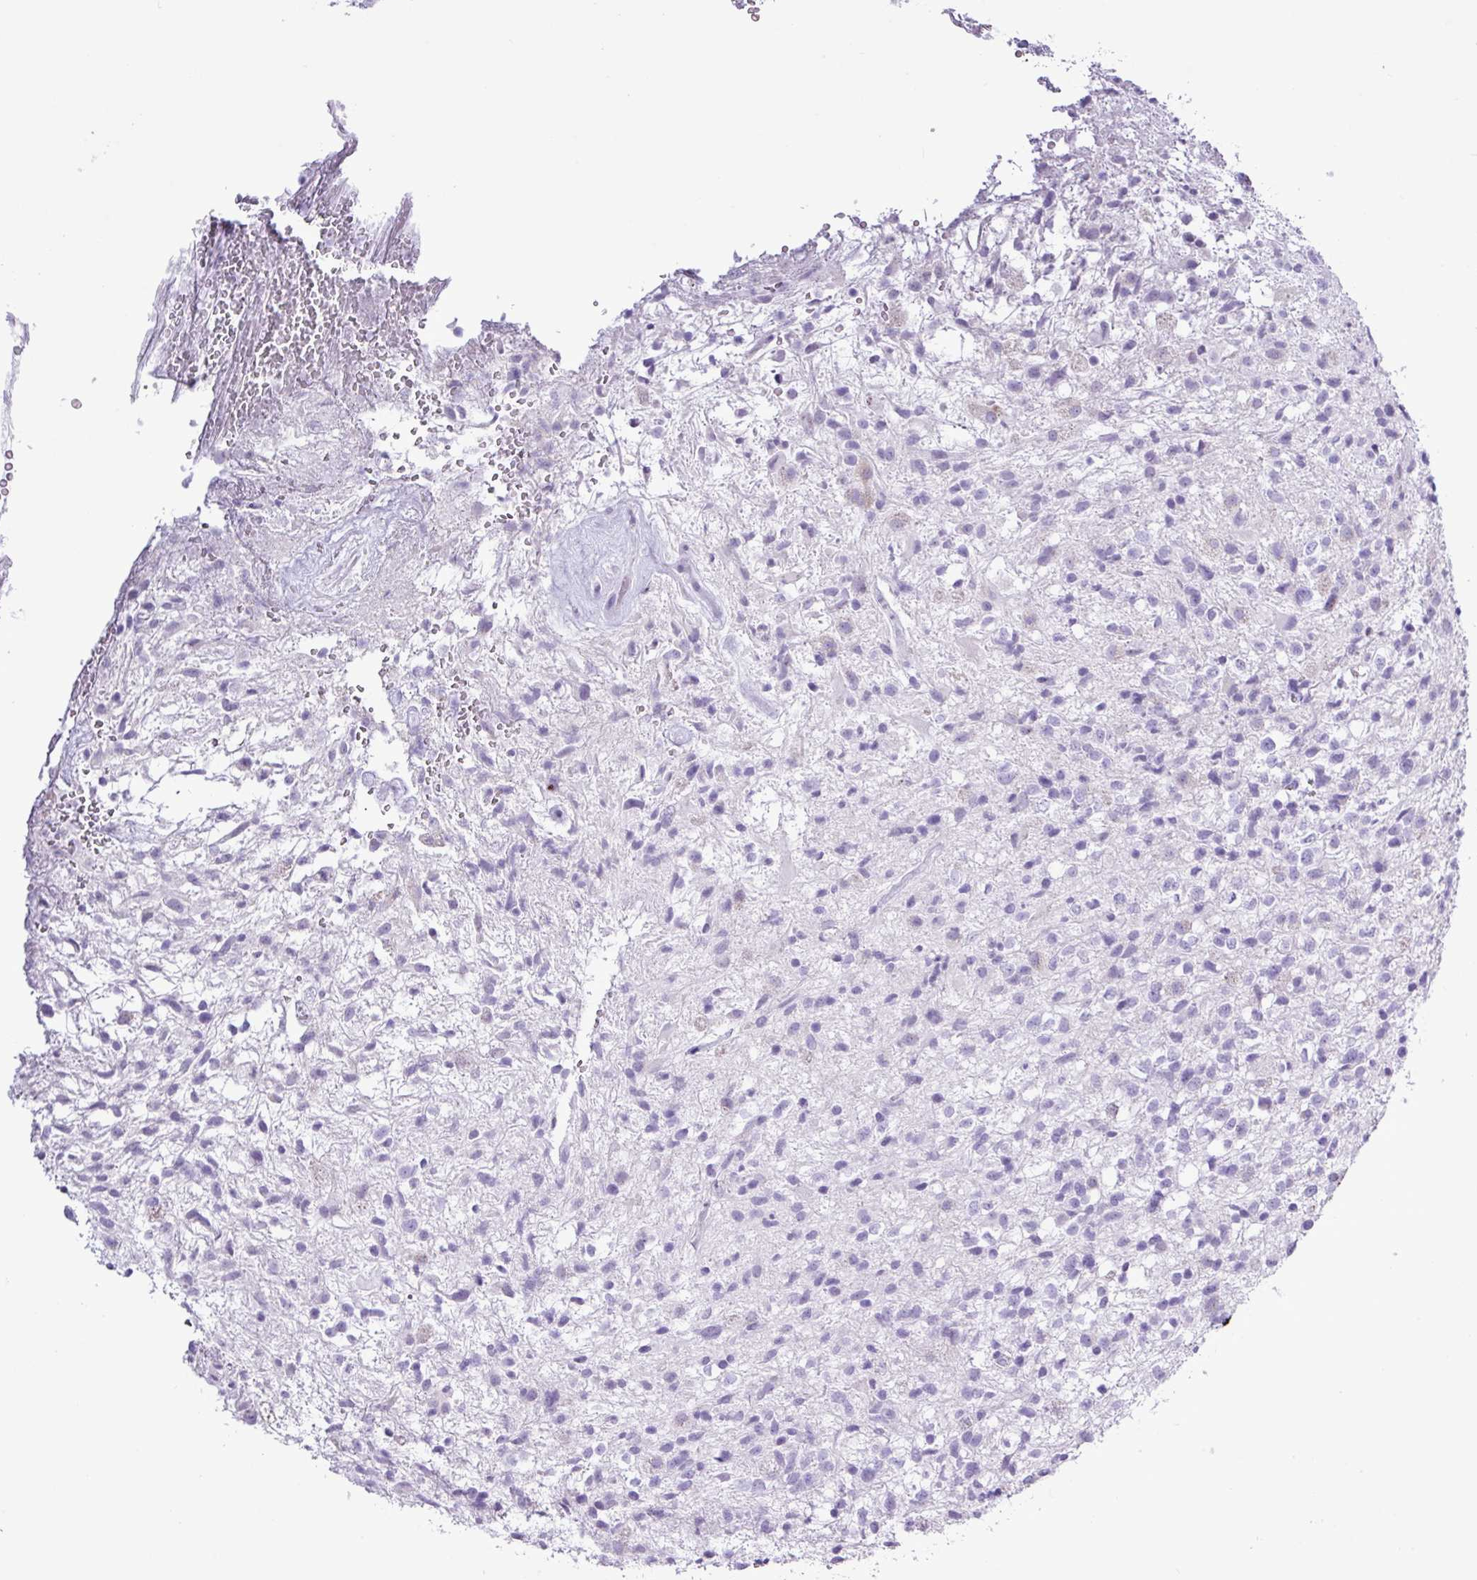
{"staining": {"intensity": "negative", "quantity": "none", "location": "none"}, "tissue": "glioma", "cell_type": "Tumor cells", "image_type": "cancer", "snomed": [{"axis": "morphology", "description": "Glioma, malignant, High grade"}, {"axis": "topography", "description": "Brain"}], "caption": "Immunohistochemistry micrograph of malignant glioma (high-grade) stained for a protein (brown), which displays no expression in tumor cells.", "gene": "ALDH3A1", "patient": {"sex": "male", "age": 56}}